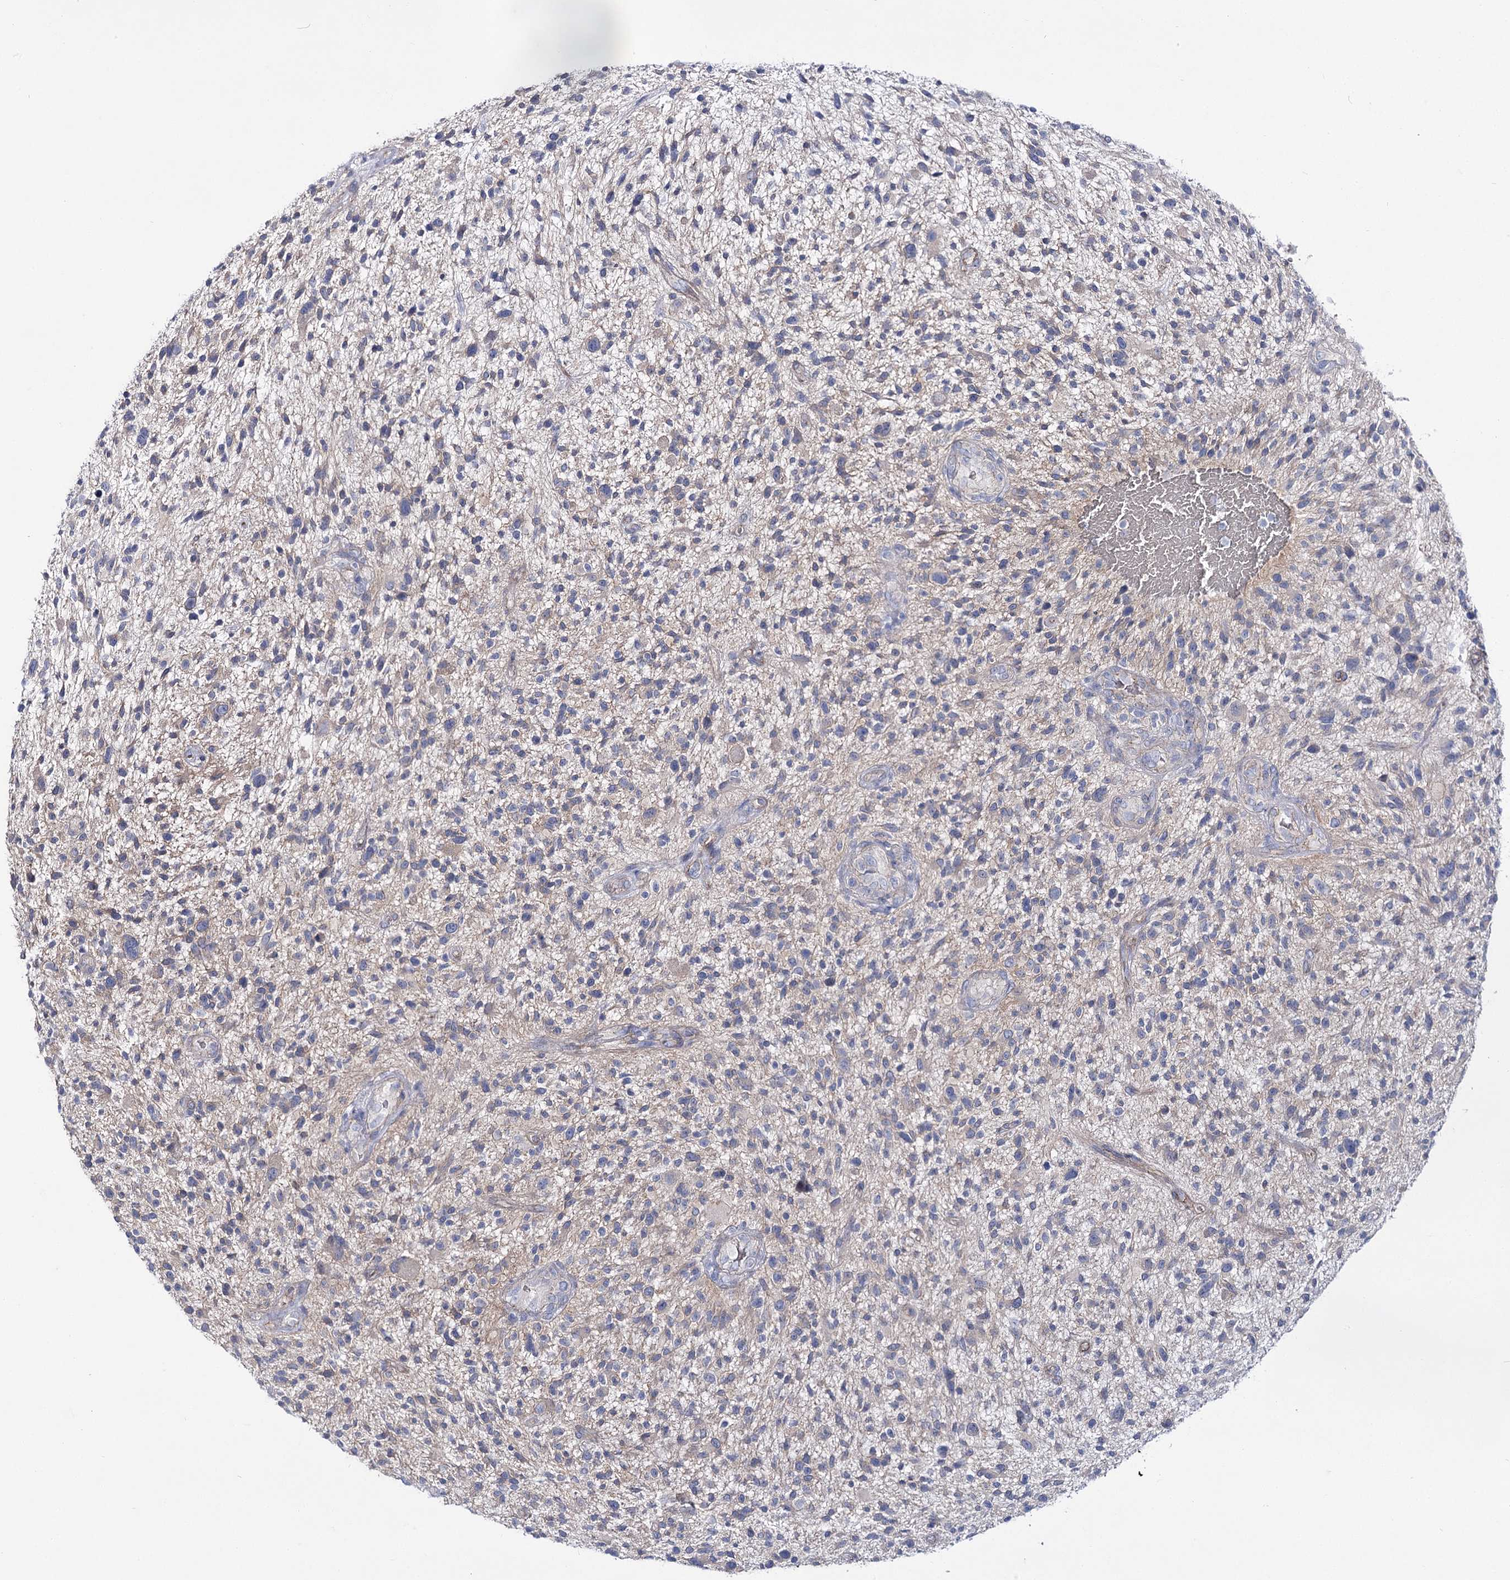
{"staining": {"intensity": "negative", "quantity": "none", "location": "none"}, "tissue": "glioma", "cell_type": "Tumor cells", "image_type": "cancer", "snomed": [{"axis": "morphology", "description": "Glioma, malignant, High grade"}, {"axis": "topography", "description": "Brain"}], "caption": "Photomicrograph shows no significant protein staining in tumor cells of glioma.", "gene": "NRAP", "patient": {"sex": "male", "age": 47}}